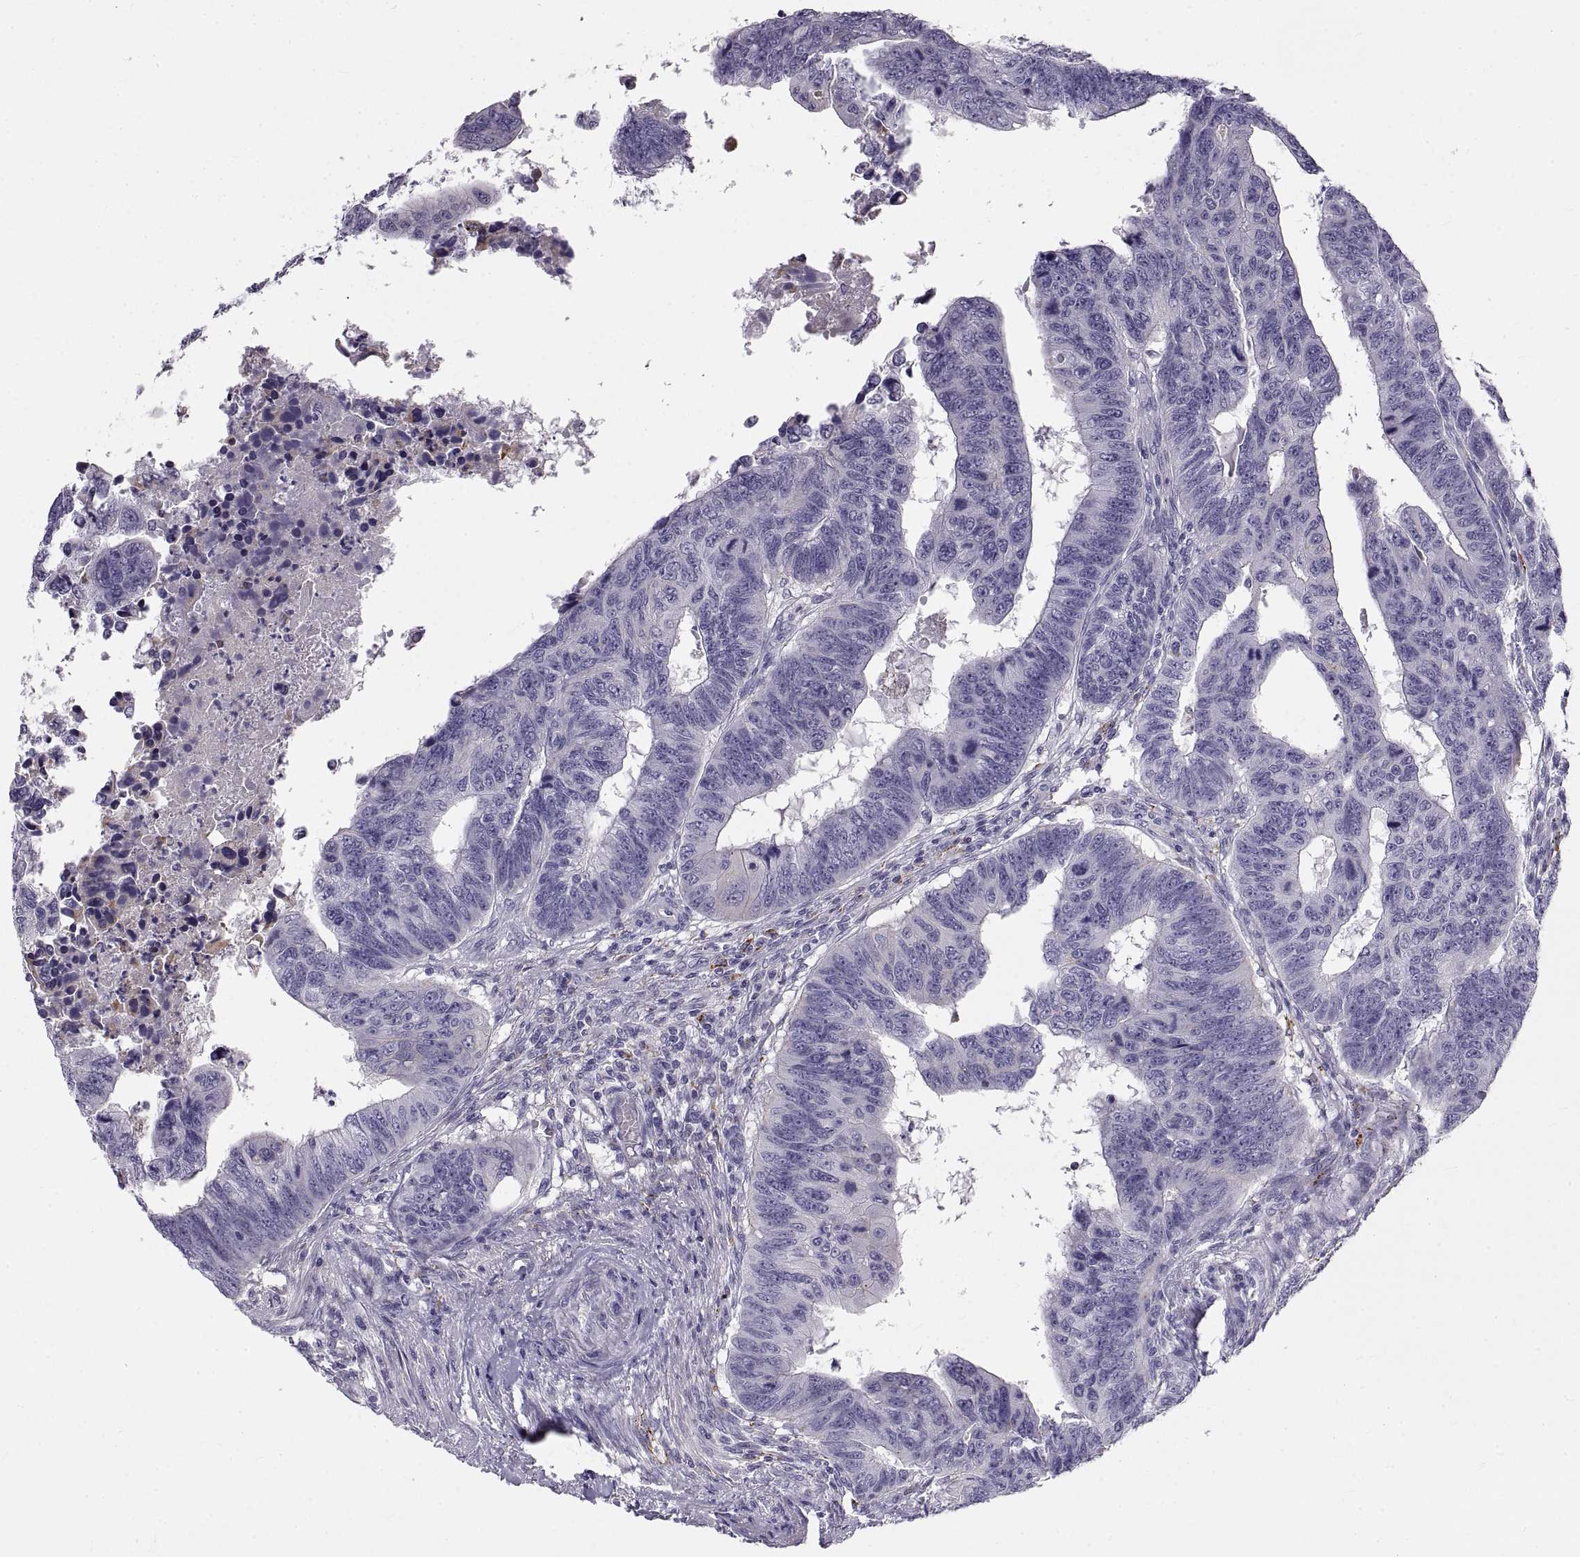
{"staining": {"intensity": "negative", "quantity": "none", "location": "none"}, "tissue": "colorectal cancer", "cell_type": "Tumor cells", "image_type": "cancer", "snomed": [{"axis": "morphology", "description": "Adenocarcinoma, NOS"}, {"axis": "topography", "description": "Rectum"}], "caption": "Tumor cells are negative for brown protein staining in colorectal cancer (adenocarcinoma).", "gene": "CRYBB3", "patient": {"sex": "female", "age": 85}}